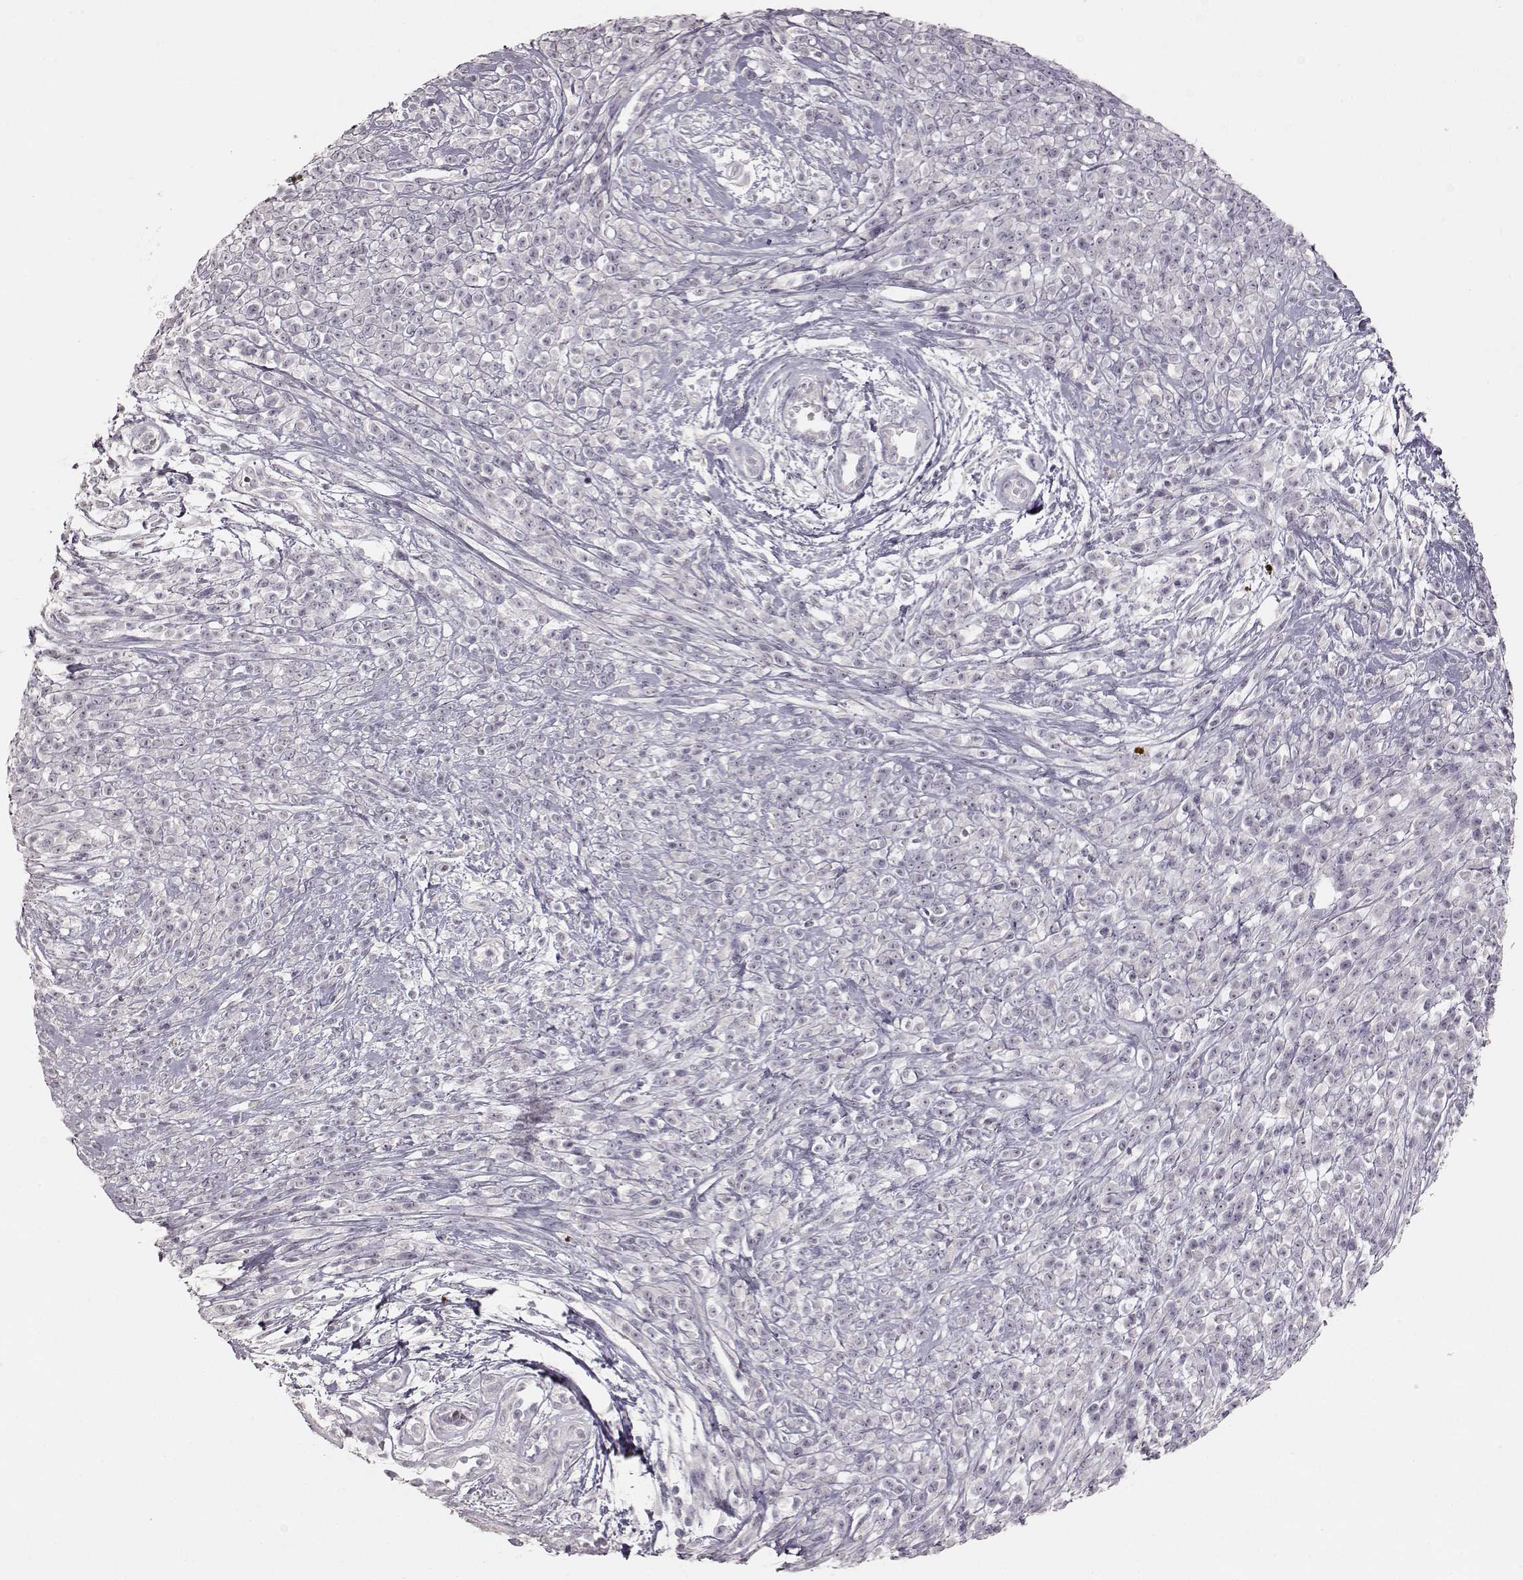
{"staining": {"intensity": "negative", "quantity": "none", "location": "none"}, "tissue": "melanoma", "cell_type": "Tumor cells", "image_type": "cancer", "snomed": [{"axis": "morphology", "description": "Malignant melanoma, NOS"}, {"axis": "topography", "description": "Skin"}, {"axis": "topography", "description": "Skin of trunk"}], "caption": "A histopathology image of human malignant melanoma is negative for staining in tumor cells.", "gene": "PRLHR", "patient": {"sex": "male", "age": 74}}